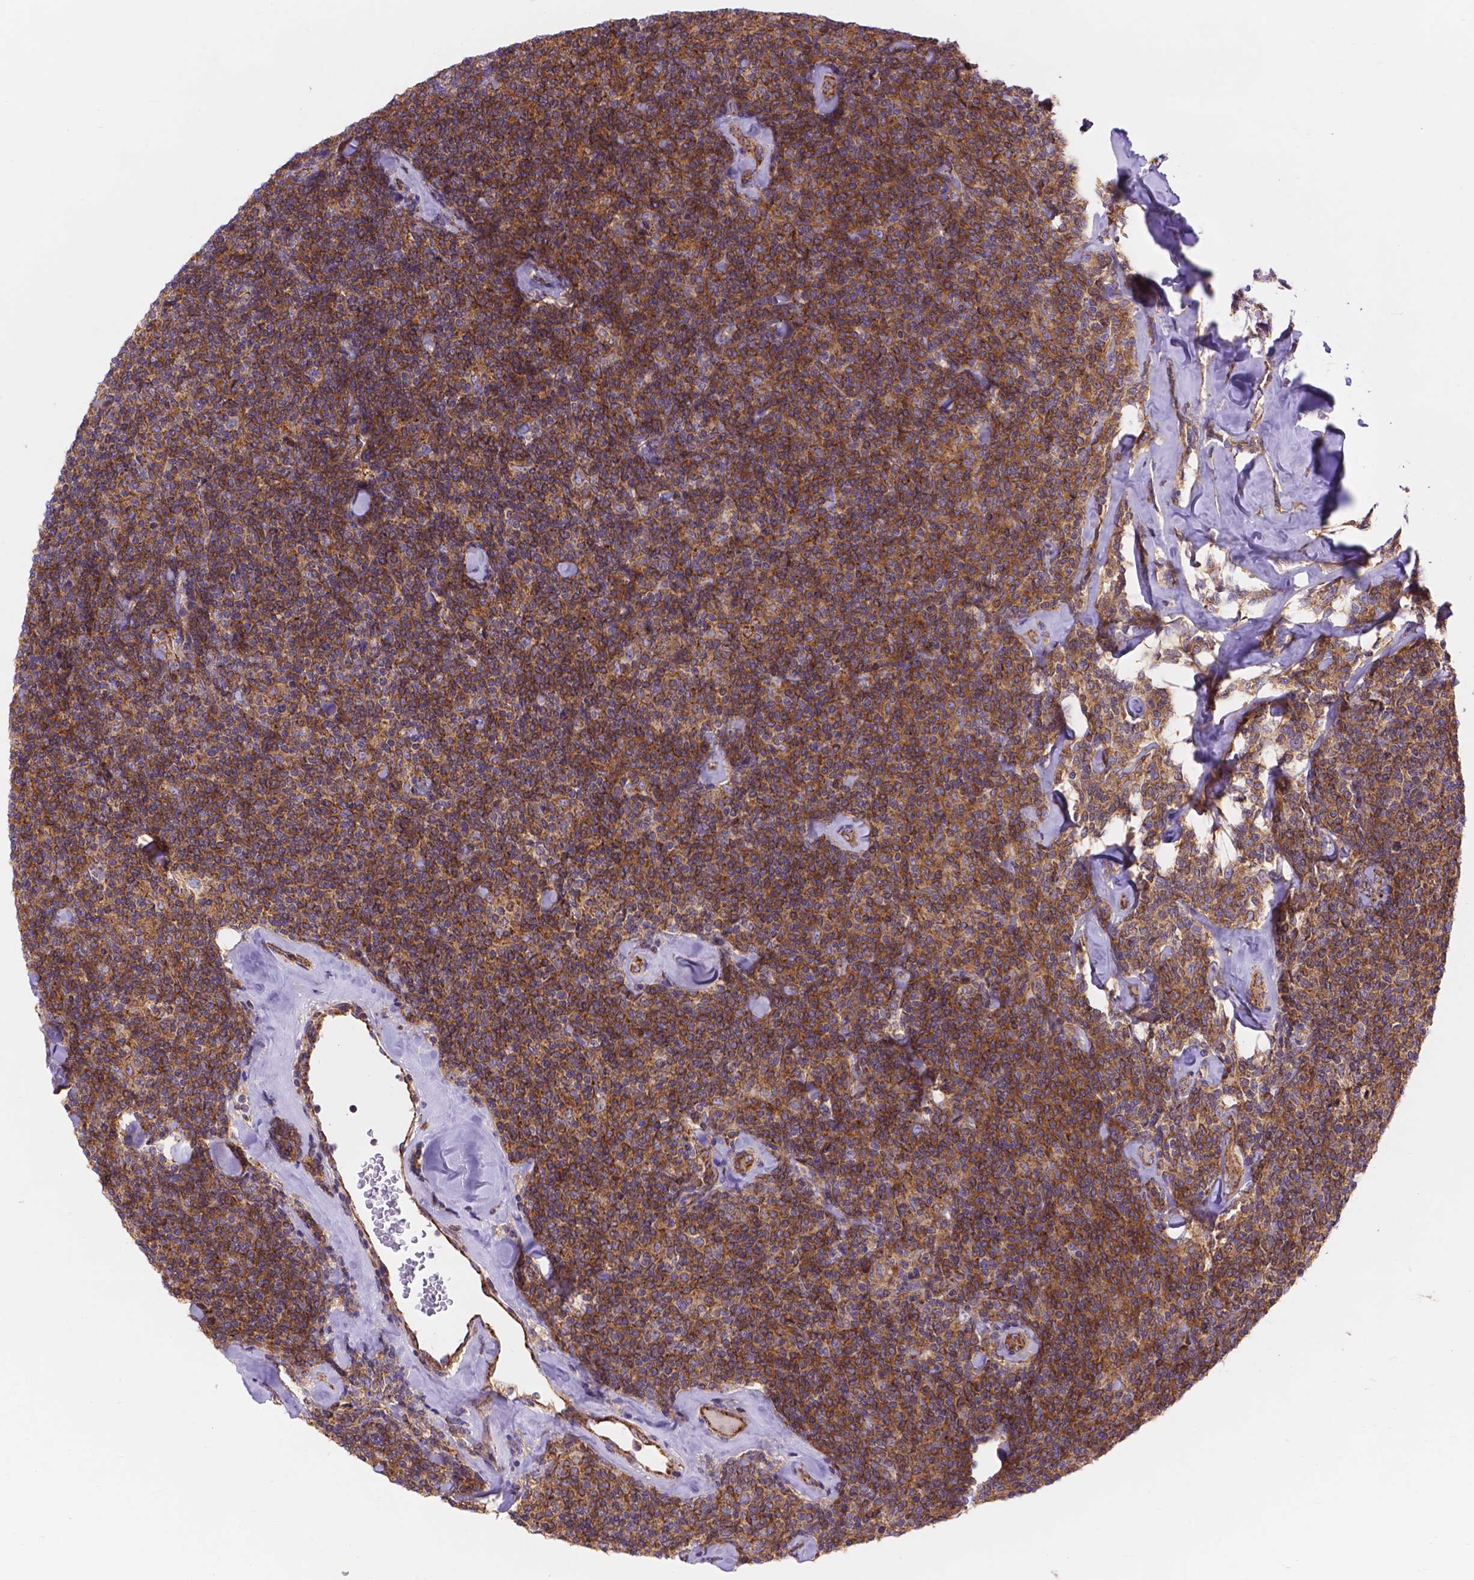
{"staining": {"intensity": "moderate", "quantity": ">75%", "location": "cytoplasmic/membranous"}, "tissue": "lymphoma", "cell_type": "Tumor cells", "image_type": "cancer", "snomed": [{"axis": "morphology", "description": "Malignant lymphoma, non-Hodgkin's type, Low grade"}, {"axis": "topography", "description": "Lymph node"}], "caption": "Immunohistochemical staining of low-grade malignant lymphoma, non-Hodgkin's type displays medium levels of moderate cytoplasmic/membranous protein positivity in approximately >75% of tumor cells. (IHC, brightfield microscopy, high magnification).", "gene": "AK3", "patient": {"sex": "female", "age": 56}}